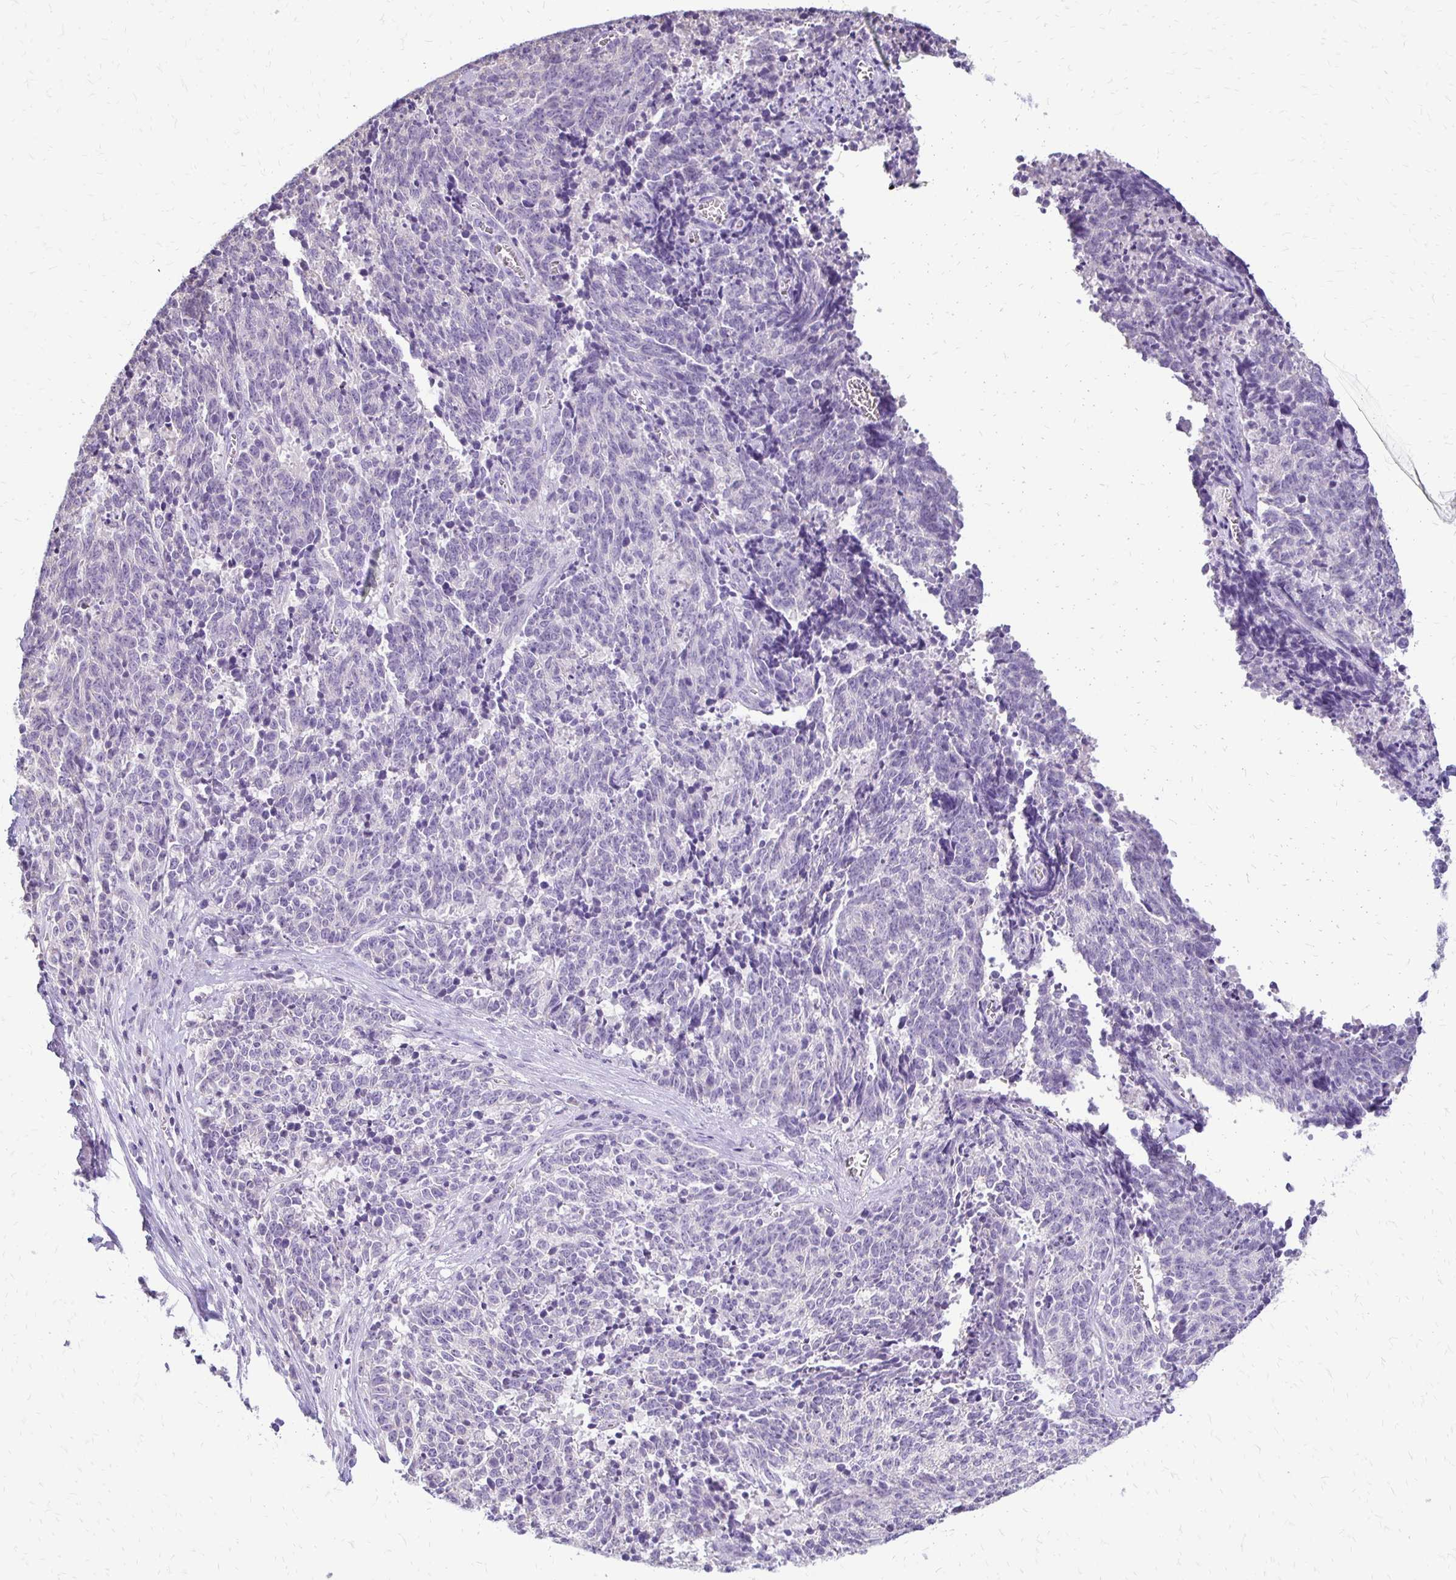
{"staining": {"intensity": "negative", "quantity": "none", "location": "none"}, "tissue": "cervical cancer", "cell_type": "Tumor cells", "image_type": "cancer", "snomed": [{"axis": "morphology", "description": "Squamous cell carcinoma, NOS"}, {"axis": "topography", "description": "Cervix"}], "caption": "The histopathology image displays no staining of tumor cells in cervical cancer.", "gene": "ALPG", "patient": {"sex": "female", "age": 29}}